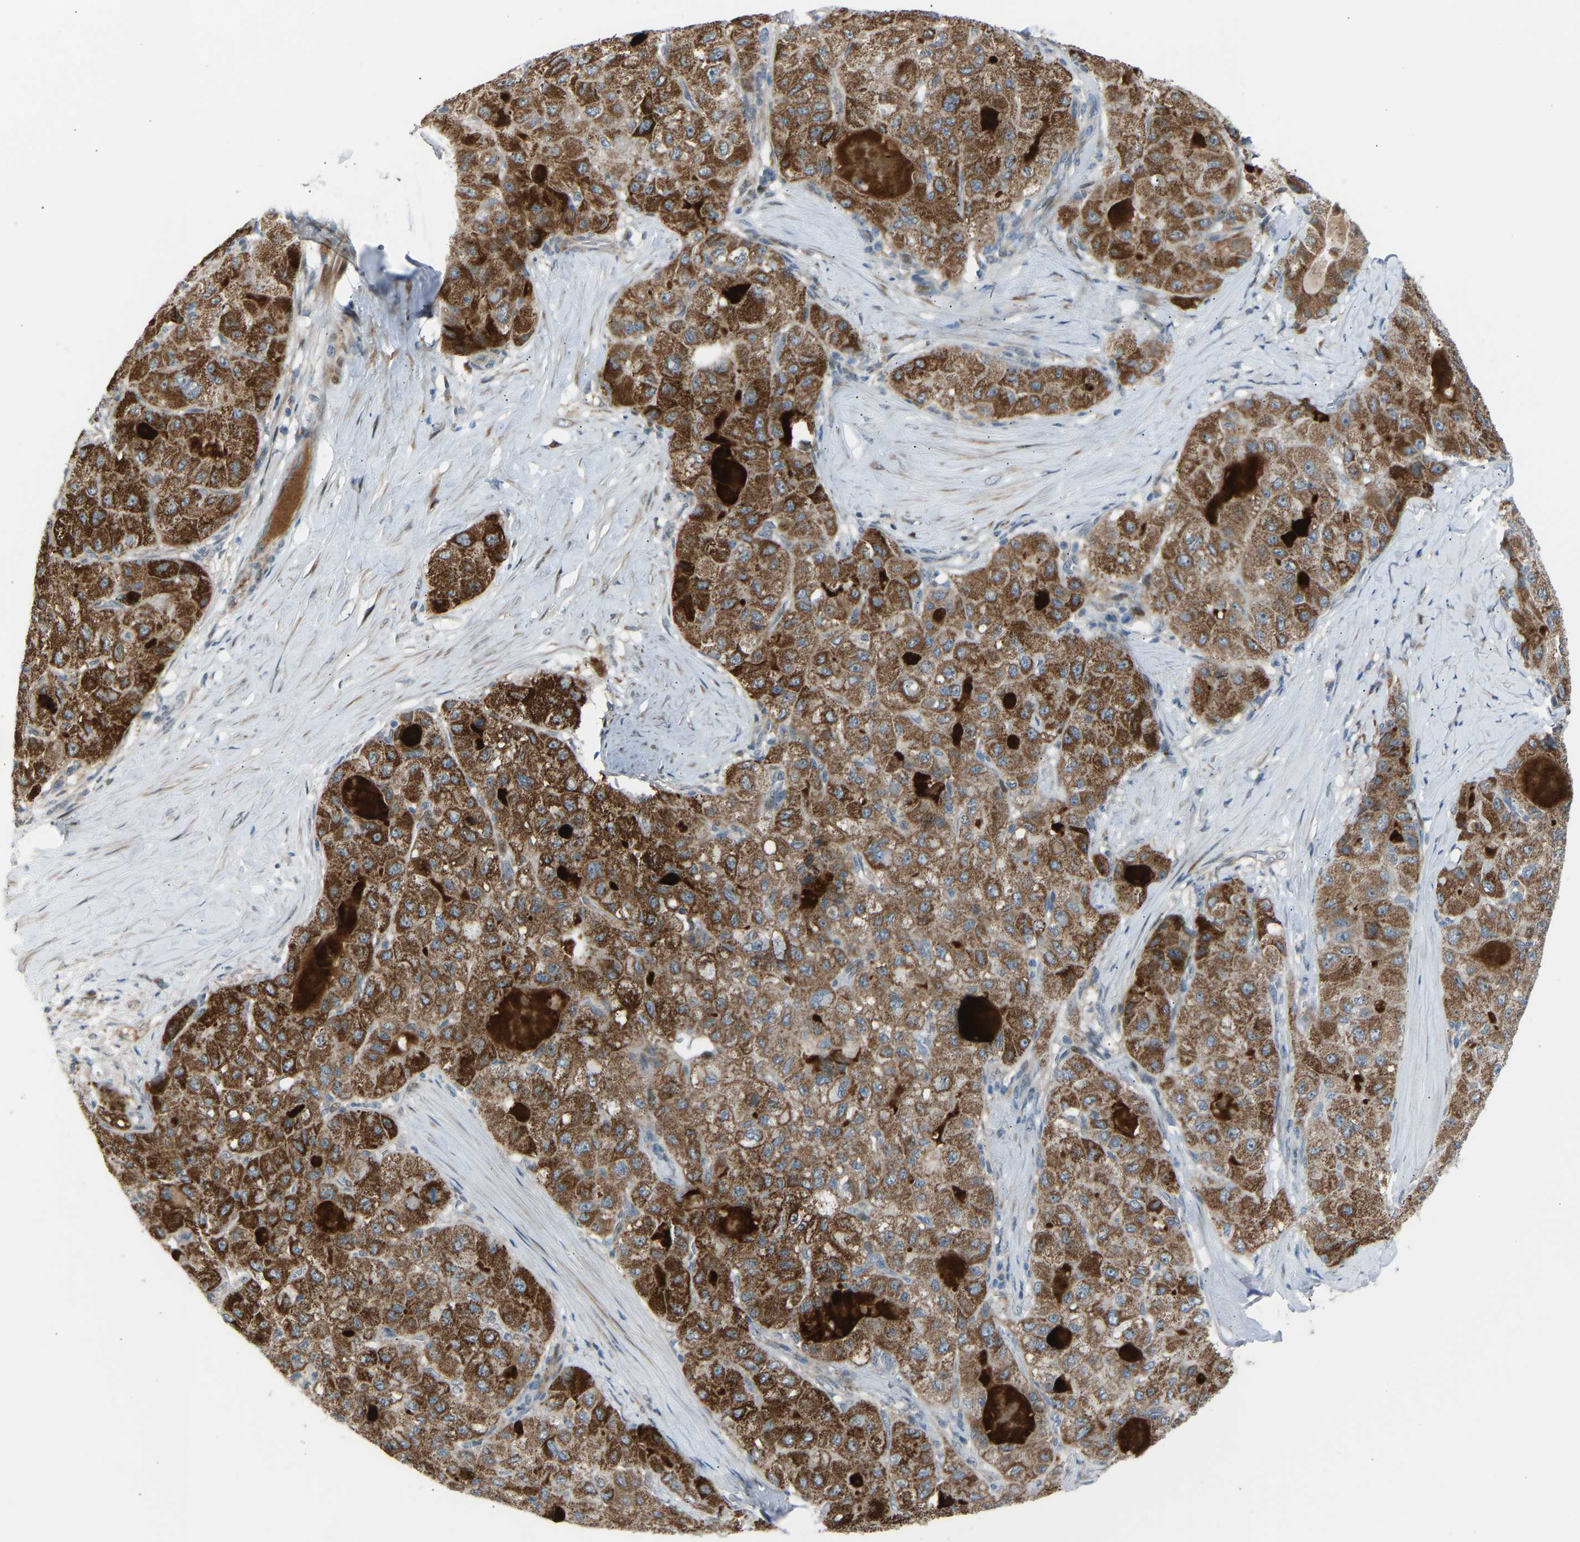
{"staining": {"intensity": "moderate", "quantity": ">75%", "location": "cytoplasmic/membranous"}, "tissue": "liver cancer", "cell_type": "Tumor cells", "image_type": "cancer", "snomed": [{"axis": "morphology", "description": "Carcinoma, Hepatocellular, NOS"}, {"axis": "topography", "description": "Liver"}], "caption": "Immunohistochemical staining of liver cancer exhibits moderate cytoplasmic/membranous protein staining in approximately >75% of tumor cells.", "gene": "VPS41", "patient": {"sex": "male", "age": 80}}